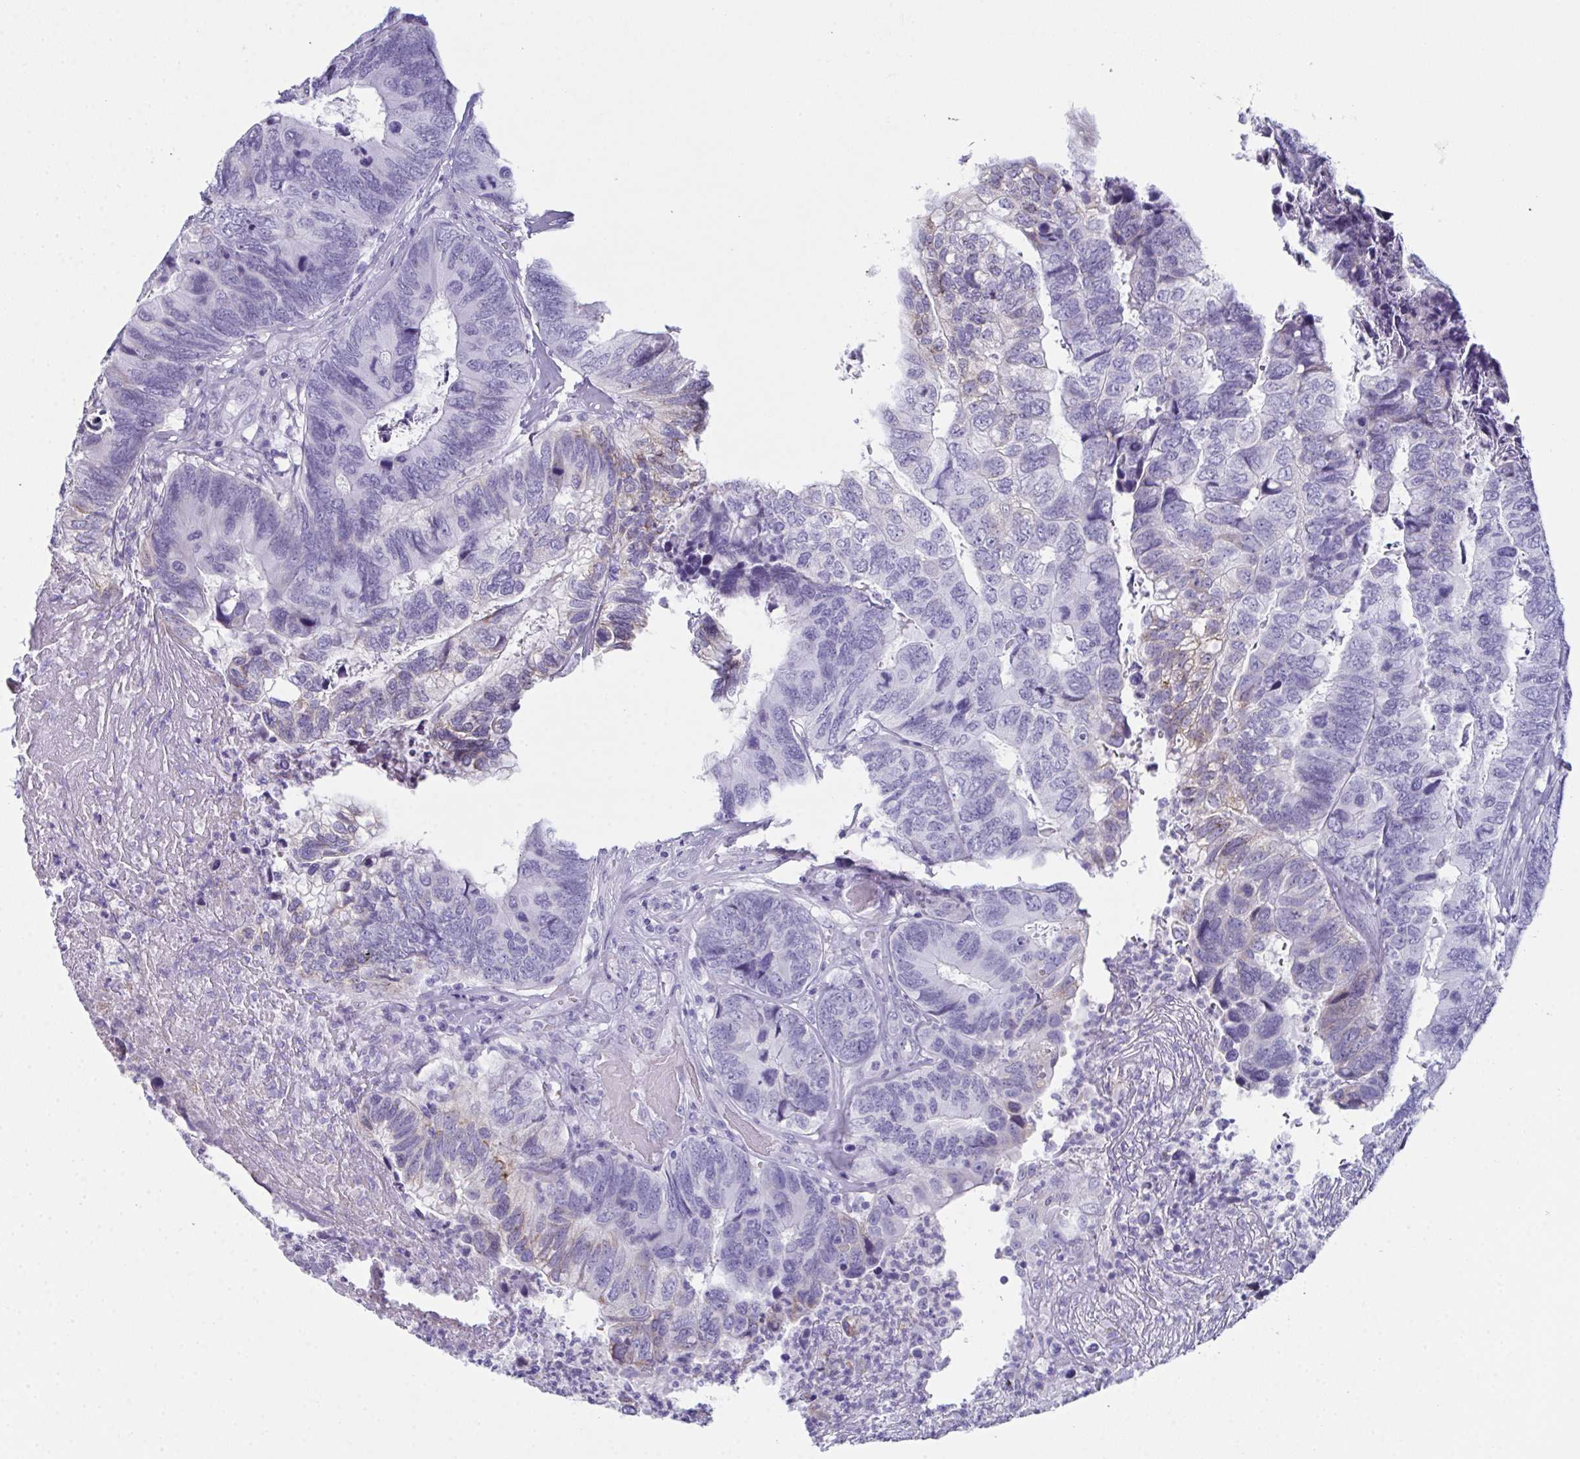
{"staining": {"intensity": "negative", "quantity": "none", "location": "none"}, "tissue": "colorectal cancer", "cell_type": "Tumor cells", "image_type": "cancer", "snomed": [{"axis": "morphology", "description": "Adenocarcinoma, NOS"}, {"axis": "topography", "description": "Colon"}], "caption": "Image shows no significant protein expression in tumor cells of colorectal cancer. The staining was performed using DAB to visualize the protein expression in brown, while the nuclei were stained in blue with hematoxylin (Magnification: 20x).", "gene": "TEX19", "patient": {"sex": "female", "age": 67}}